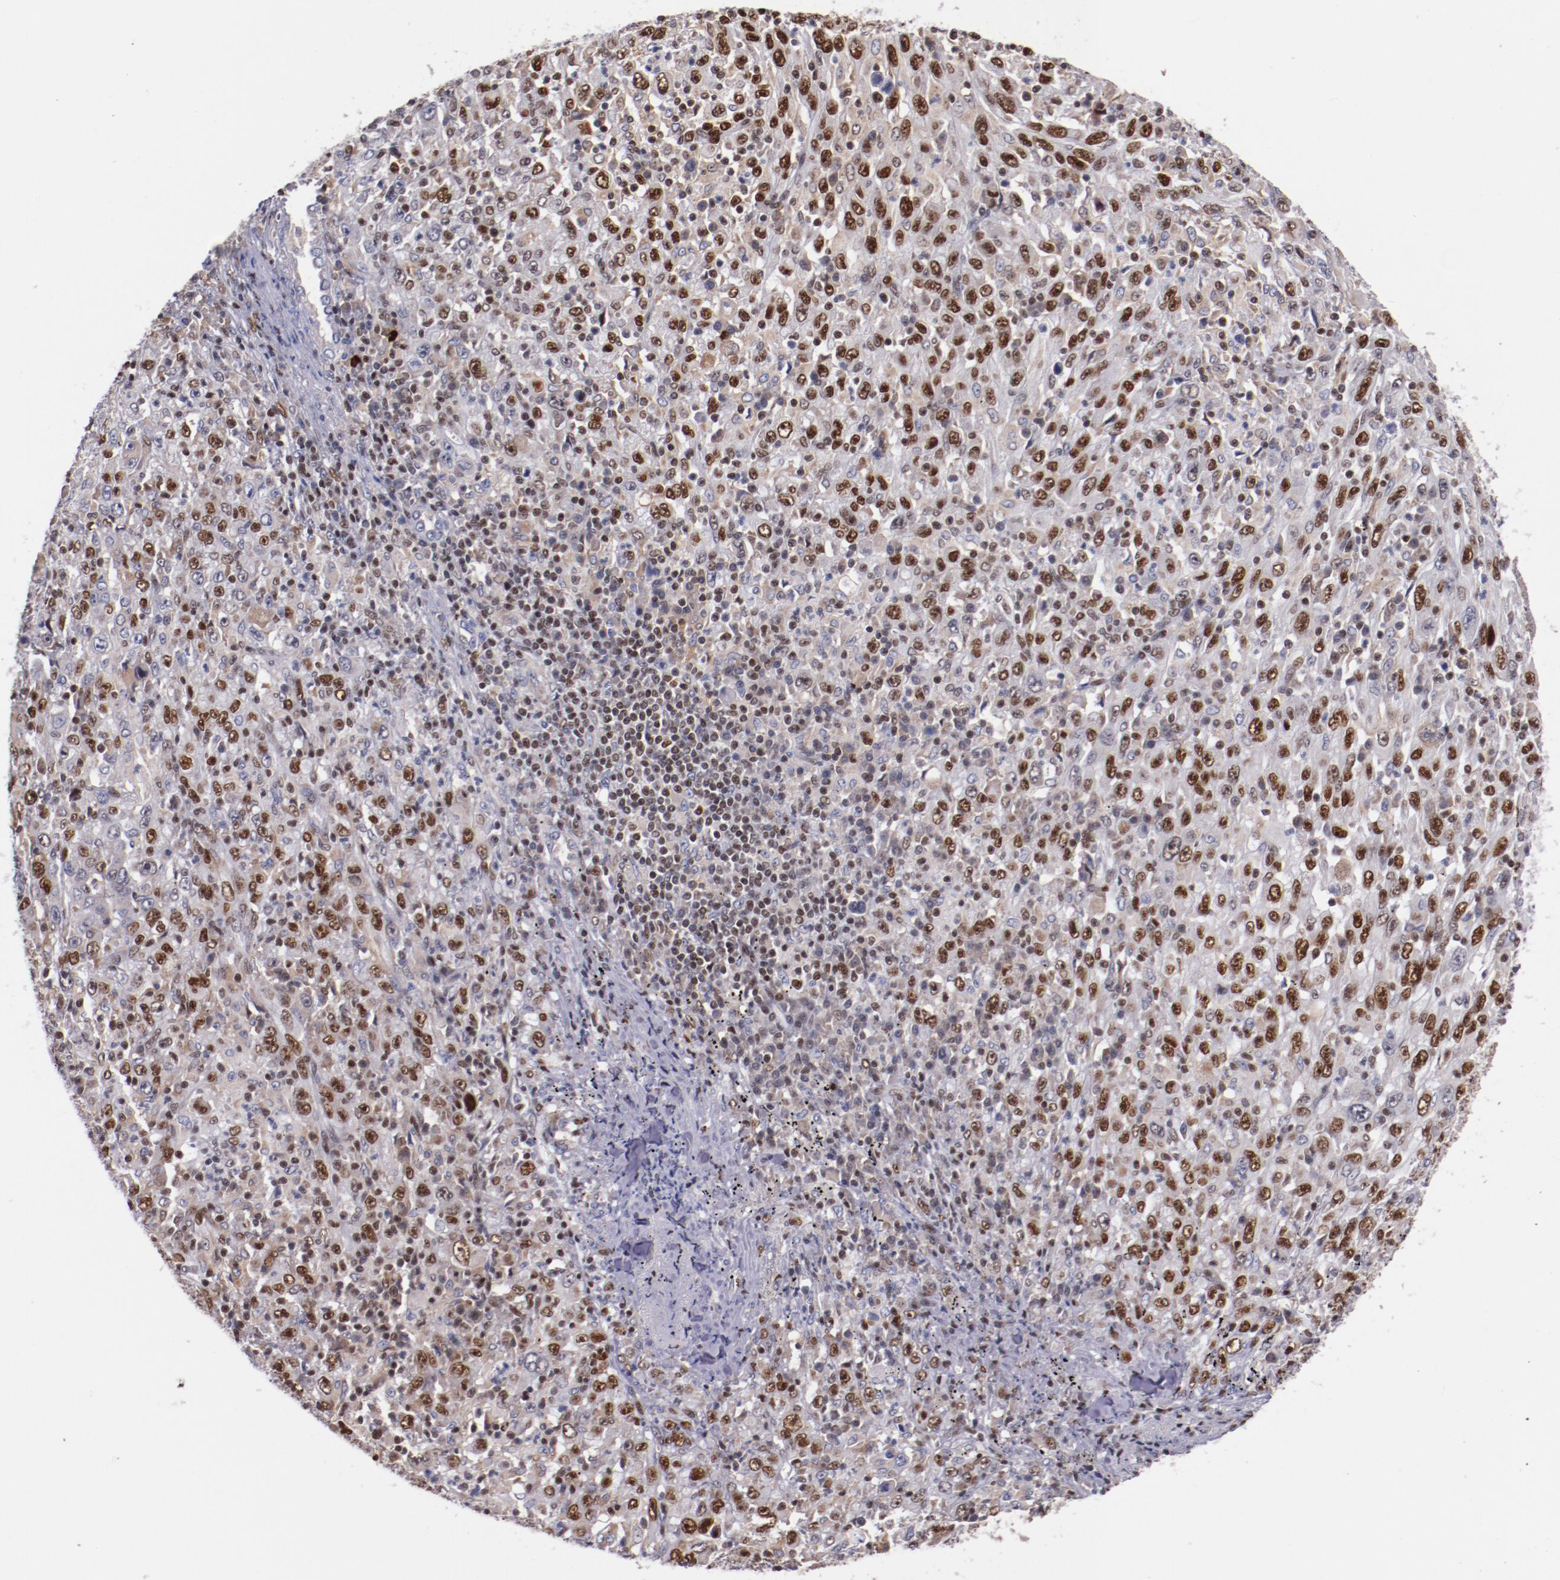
{"staining": {"intensity": "moderate", "quantity": "25%-75%", "location": "nuclear"}, "tissue": "melanoma", "cell_type": "Tumor cells", "image_type": "cancer", "snomed": [{"axis": "morphology", "description": "Malignant melanoma, Metastatic site"}, {"axis": "topography", "description": "Skin"}], "caption": "This image displays immunohistochemistry (IHC) staining of human malignant melanoma (metastatic site), with medium moderate nuclear positivity in about 25%-75% of tumor cells.", "gene": "SRF", "patient": {"sex": "female", "age": 56}}